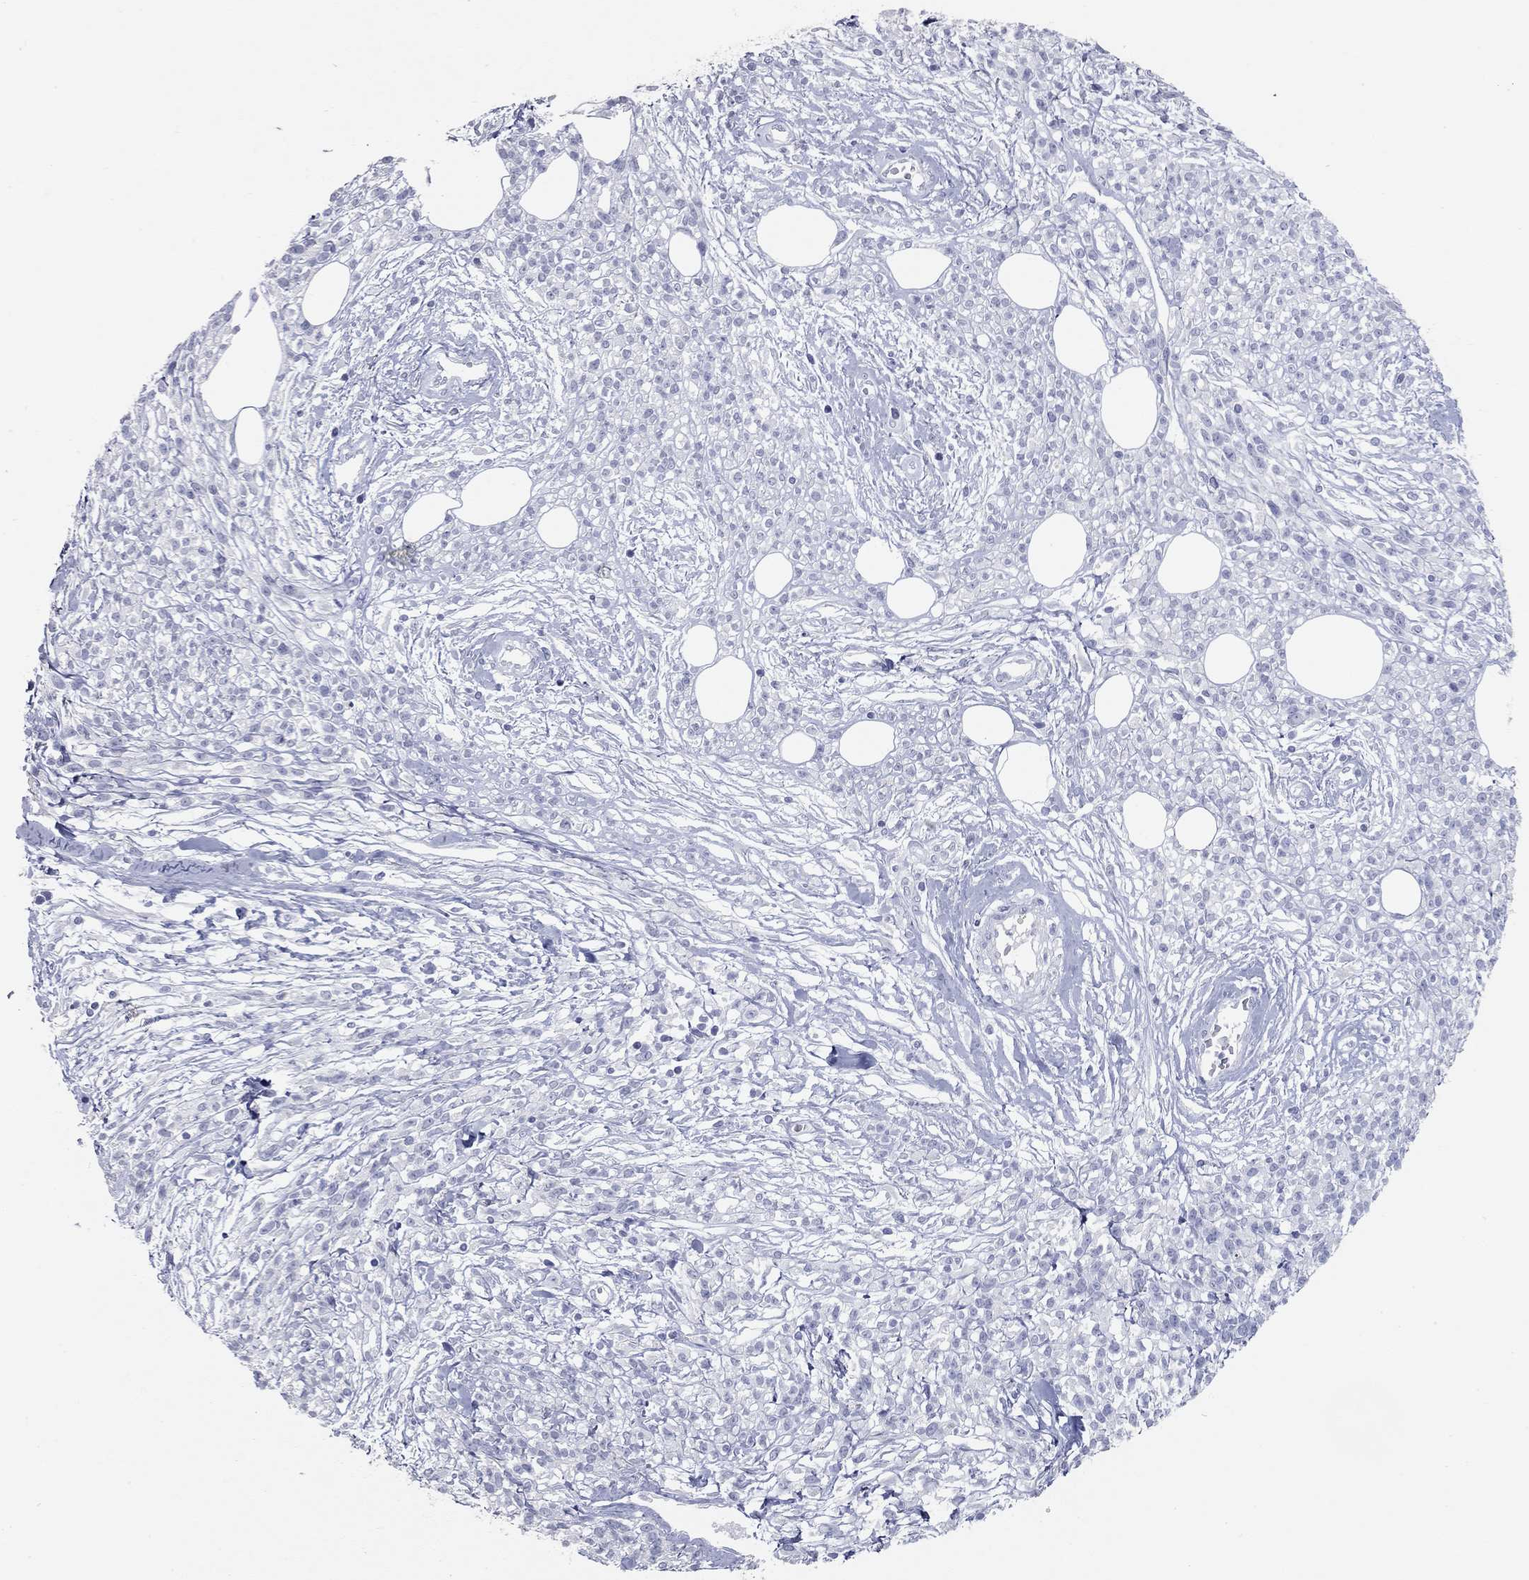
{"staining": {"intensity": "negative", "quantity": "none", "location": "none"}, "tissue": "melanoma", "cell_type": "Tumor cells", "image_type": "cancer", "snomed": [{"axis": "morphology", "description": "Malignant melanoma, NOS"}, {"axis": "topography", "description": "Skin"}, {"axis": "topography", "description": "Skin of trunk"}], "caption": "Immunohistochemistry image of human melanoma stained for a protein (brown), which reveals no positivity in tumor cells. (DAB immunohistochemistry, high magnification).", "gene": "TAC1", "patient": {"sex": "male", "age": 74}}